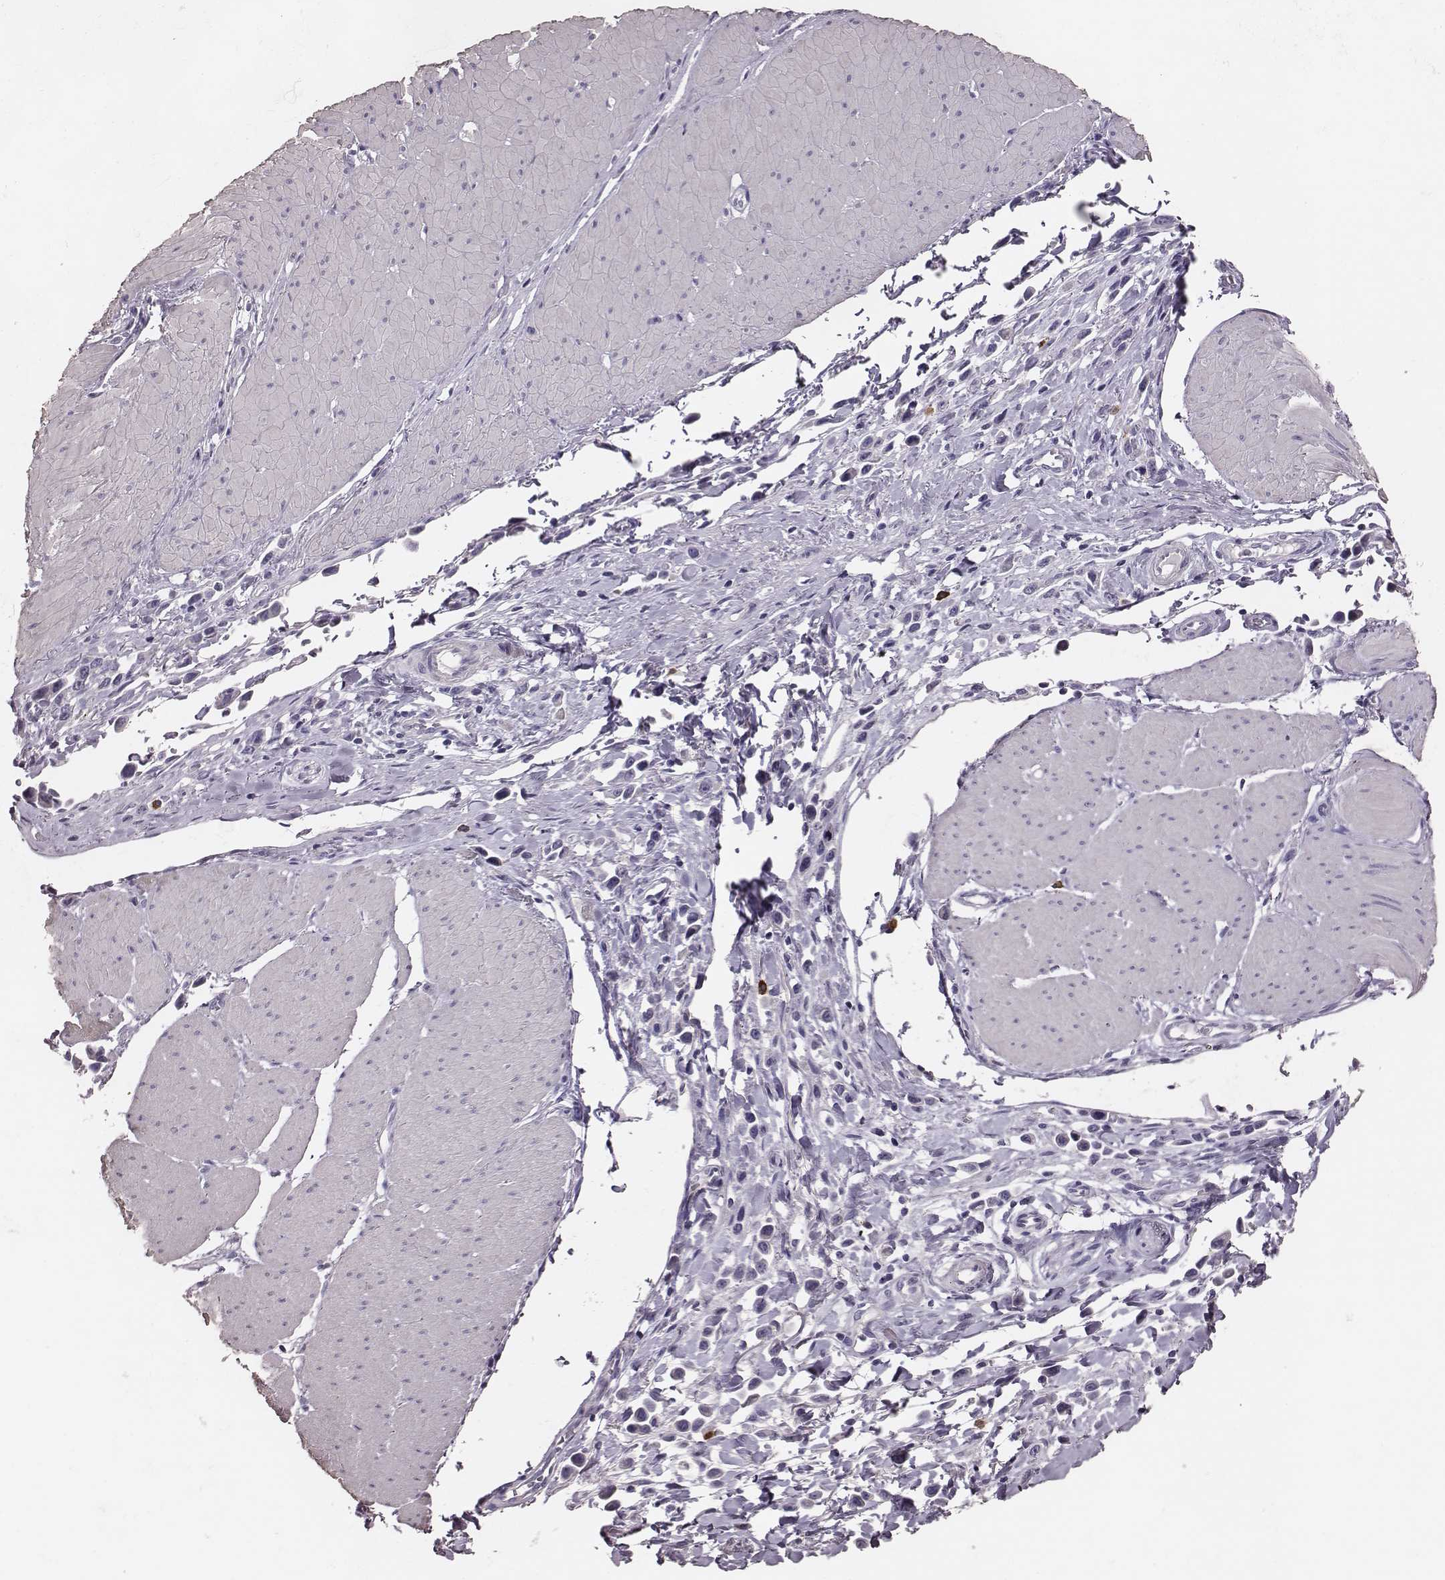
{"staining": {"intensity": "negative", "quantity": "none", "location": "none"}, "tissue": "stomach cancer", "cell_type": "Tumor cells", "image_type": "cancer", "snomed": [{"axis": "morphology", "description": "Adenocarcinoma, NOS"}, {"axis": "topography", "description": "Stomach"}], "caption": "Immunohistochemistry histopathology image of neoplastic tissue: human stomach adenocarcinoma stained with DAB (3,3'-diaminobenzidine) exhibits no significant protein positivity in tumor cells.", "gene": "P2RY10", "patient": {"sex": "male", "age": 47}}